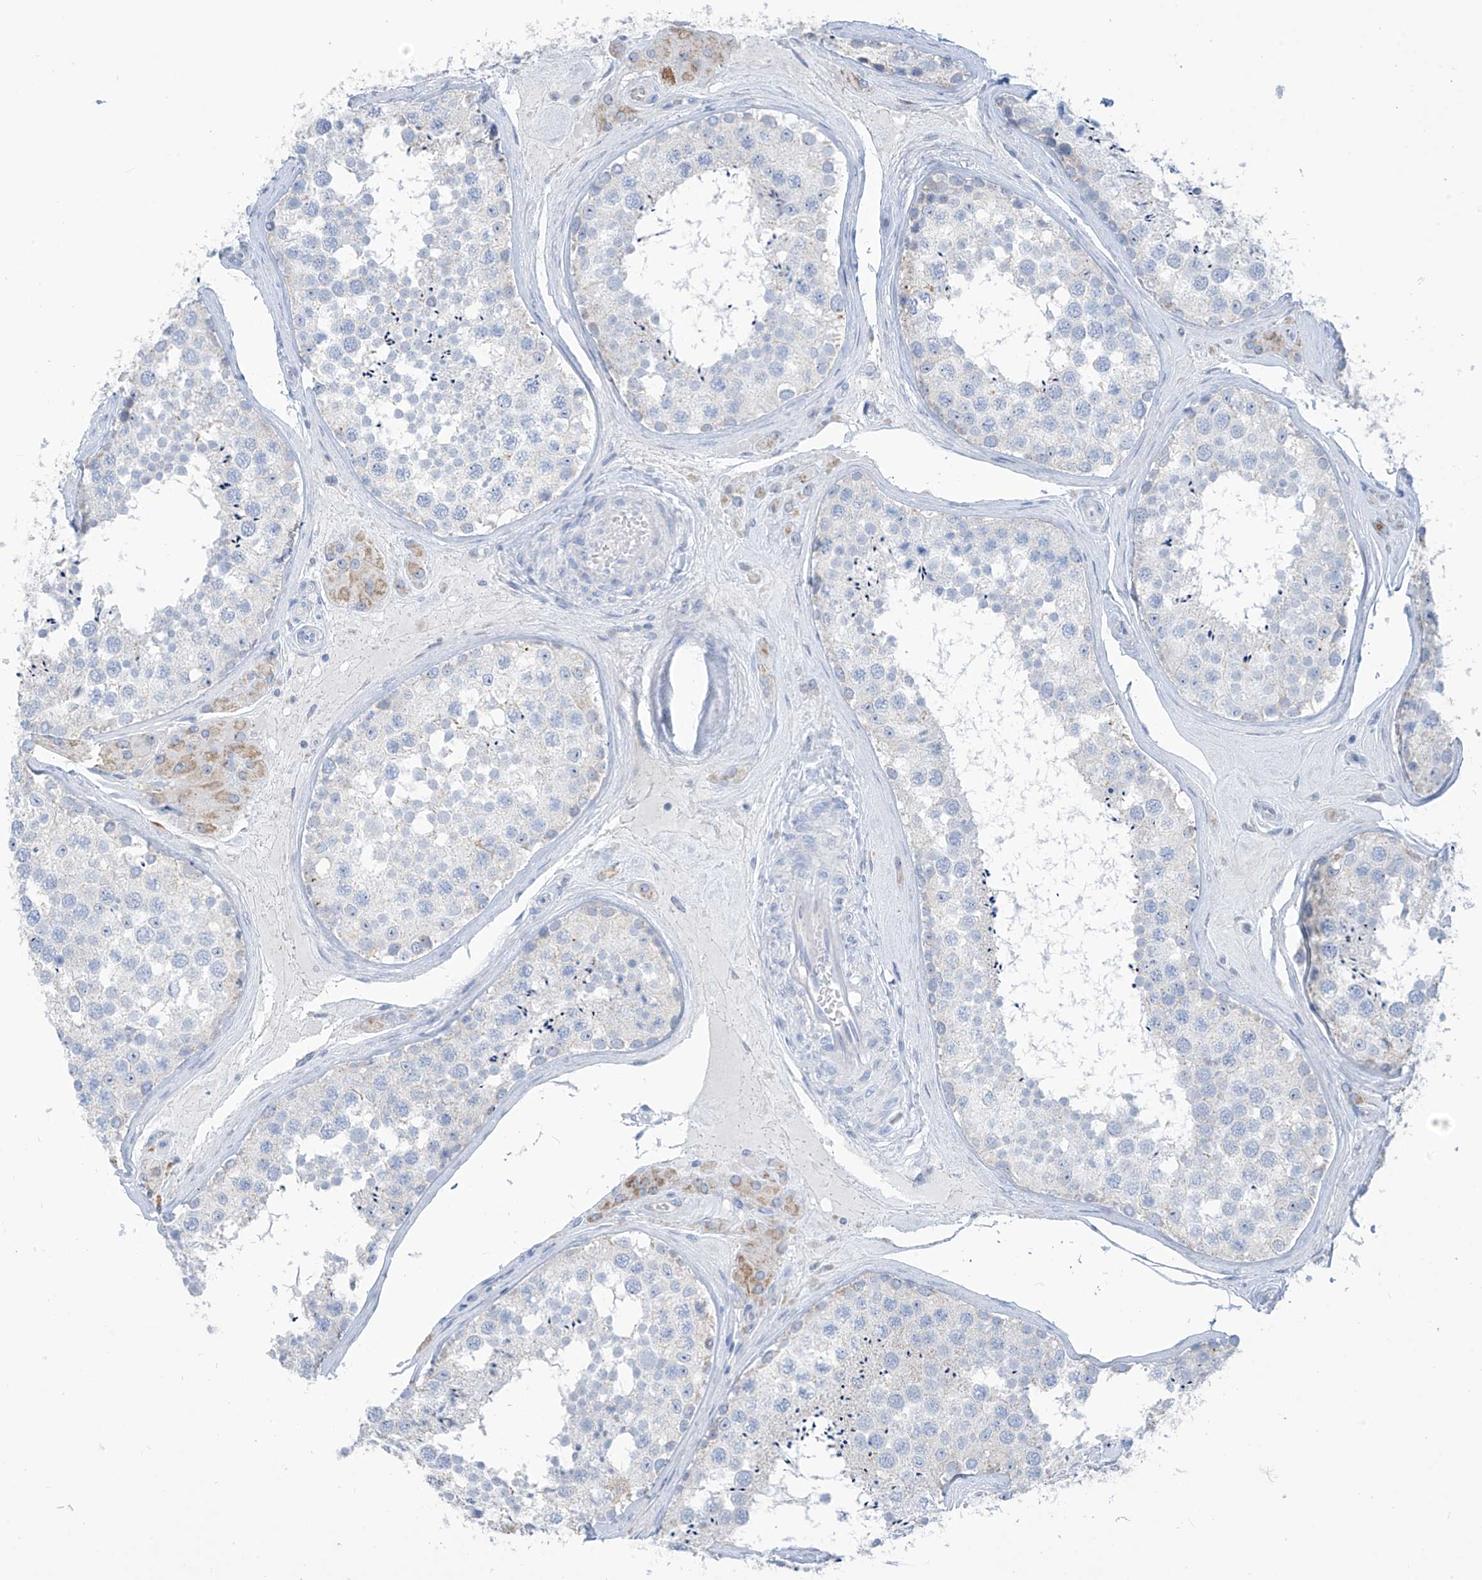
{"staining": {"intensity": "negative", "quantity": "none", "location": "none"}, "tissue": "testis", "cell_type": "Cells in seminiferous ducts", "image_type": "normal", "snomed": [{"axis": "morphology", "description": "Normal tissue, NOS"}, {"axis": "topography", "description": "Testis"}], "caption": "DAB immunohistochemical staining of normal testis exhibits no significant positivity in cells in seminiferous ducts.", "gene": "ZNF404", "patient": {"sex": "male", "age": 46}}